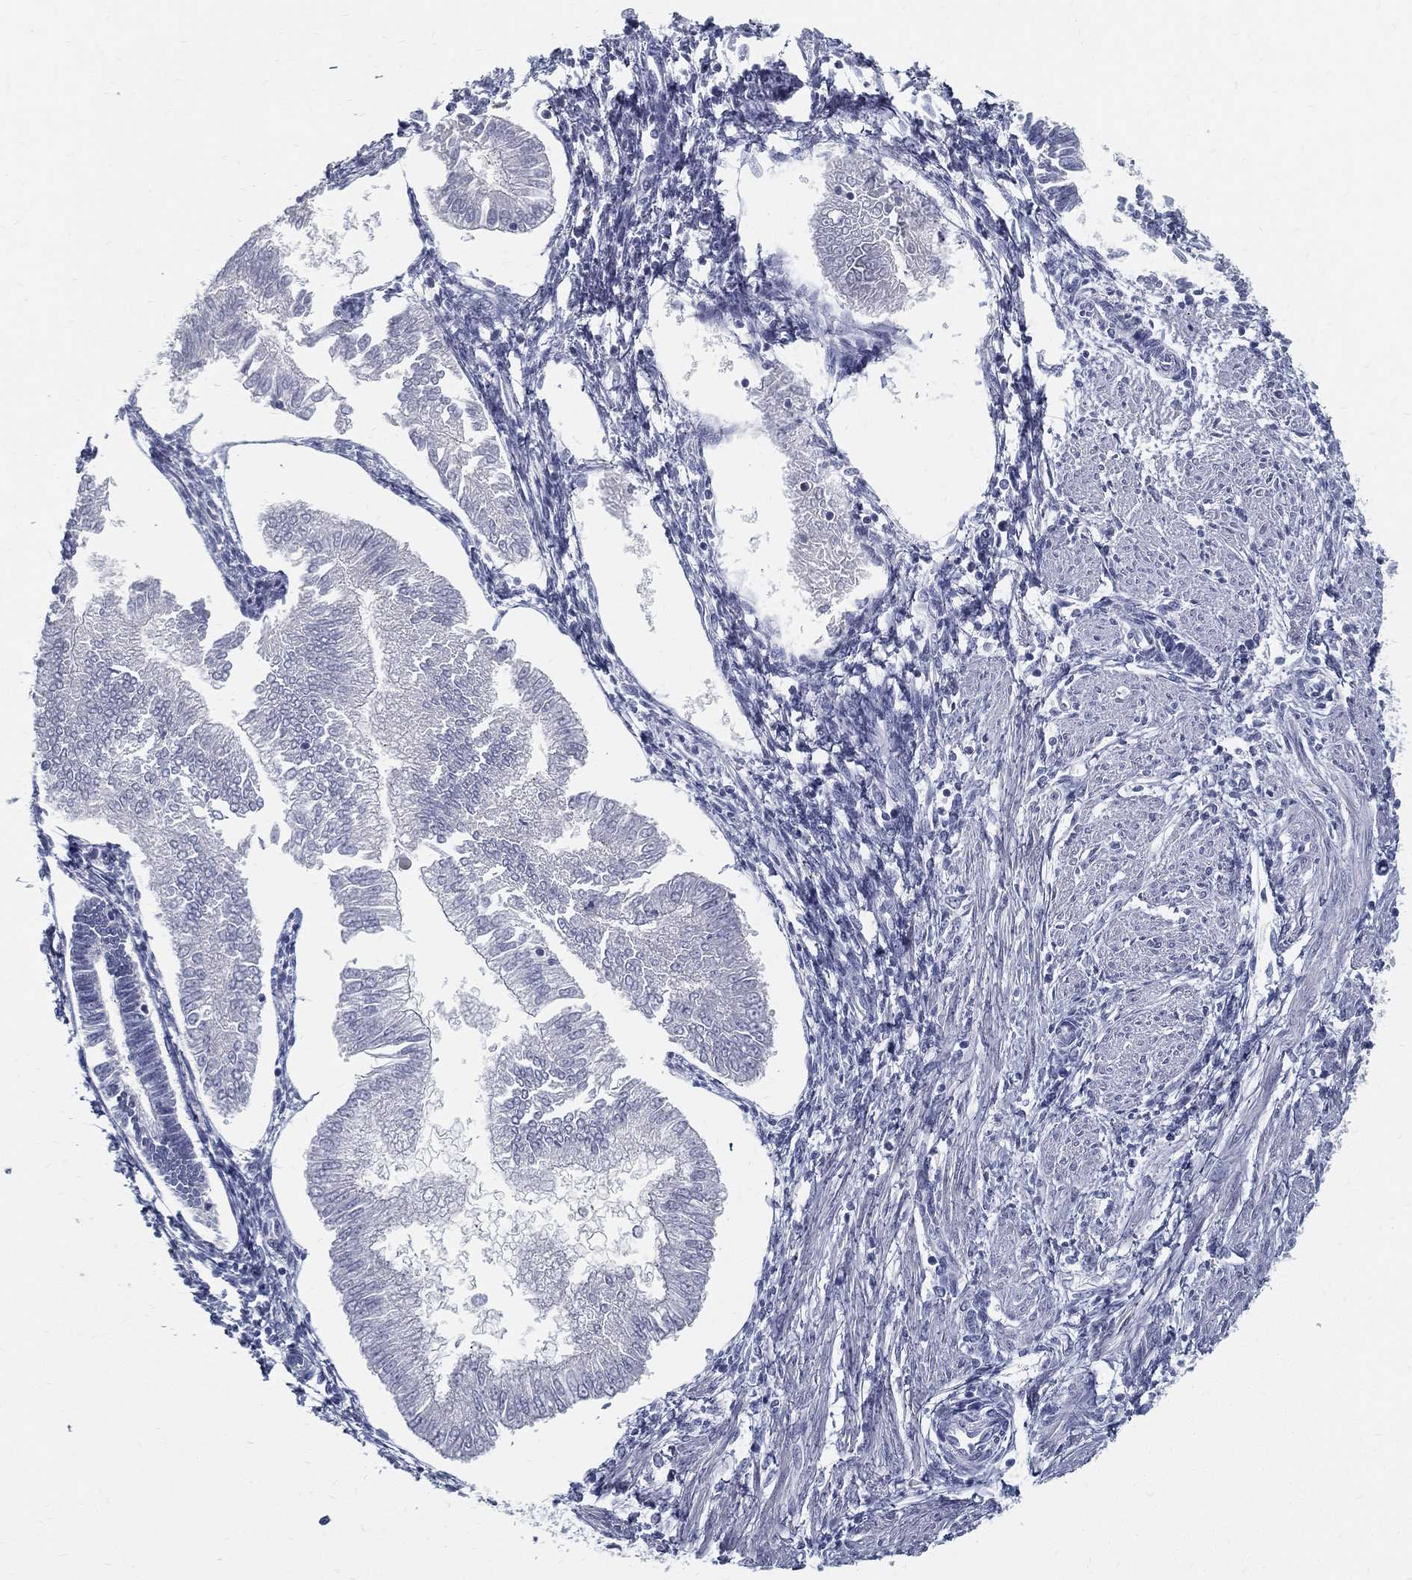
{"staining": {"intensity": "negative", "quantity": "none", "location": "none"}, "tissue": "endometrial cancer", "cell_type": "Tumor cells", "image_type": "cancer", "snomed": [{"axis": "morphology", "description": "Adenocarcinoma, NOS"}, {"axis": "topography", "description": "Endometrium"}], "caption": "Endometrial adenocarcinoma was stained to show a protein in brown. There is no significant staining in tumor cells.", "gene": "SPPL2C", "patient": {"sex": "female", "age": 53}}